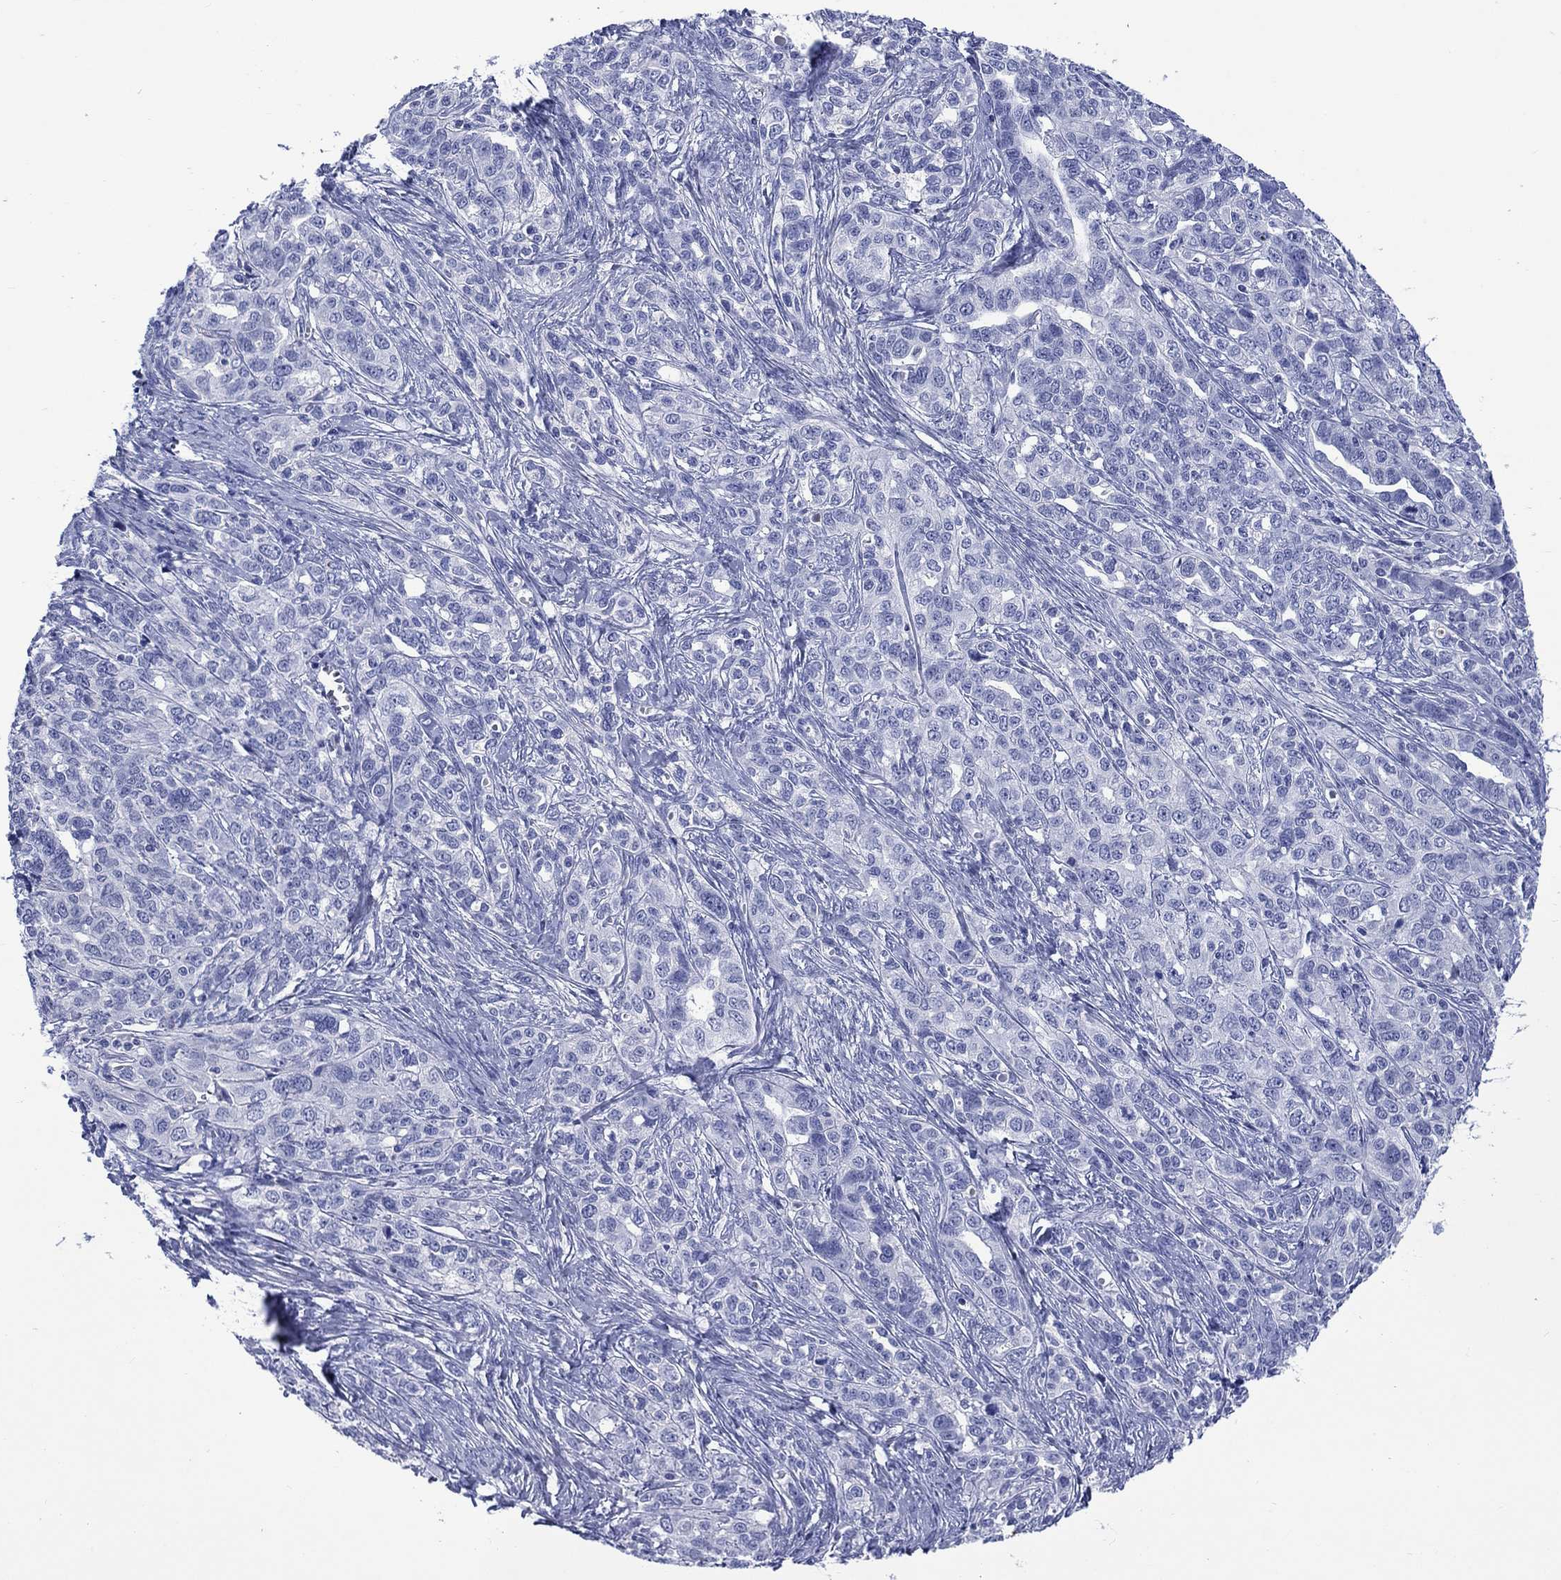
{"staining": {"intensity": "negative", "quantity": "none", "location": "none"}, "tissue": "ovarian cancer", "cell_type": "Tumor cells", "image_type": "cancer", "snomed": [{"axis": "morphology", "description": "Cystadenocarcinoma, serous, NOS"}, {"axis": "topography", "description": "Ovary"}], "caption": "The IHC histopathology image has no significant expression in tumor cells of ovarian serous cystadenocarcinoma tissue.", "gene": "CACNG3", "patient": {"sex": "female", "age": 71}}